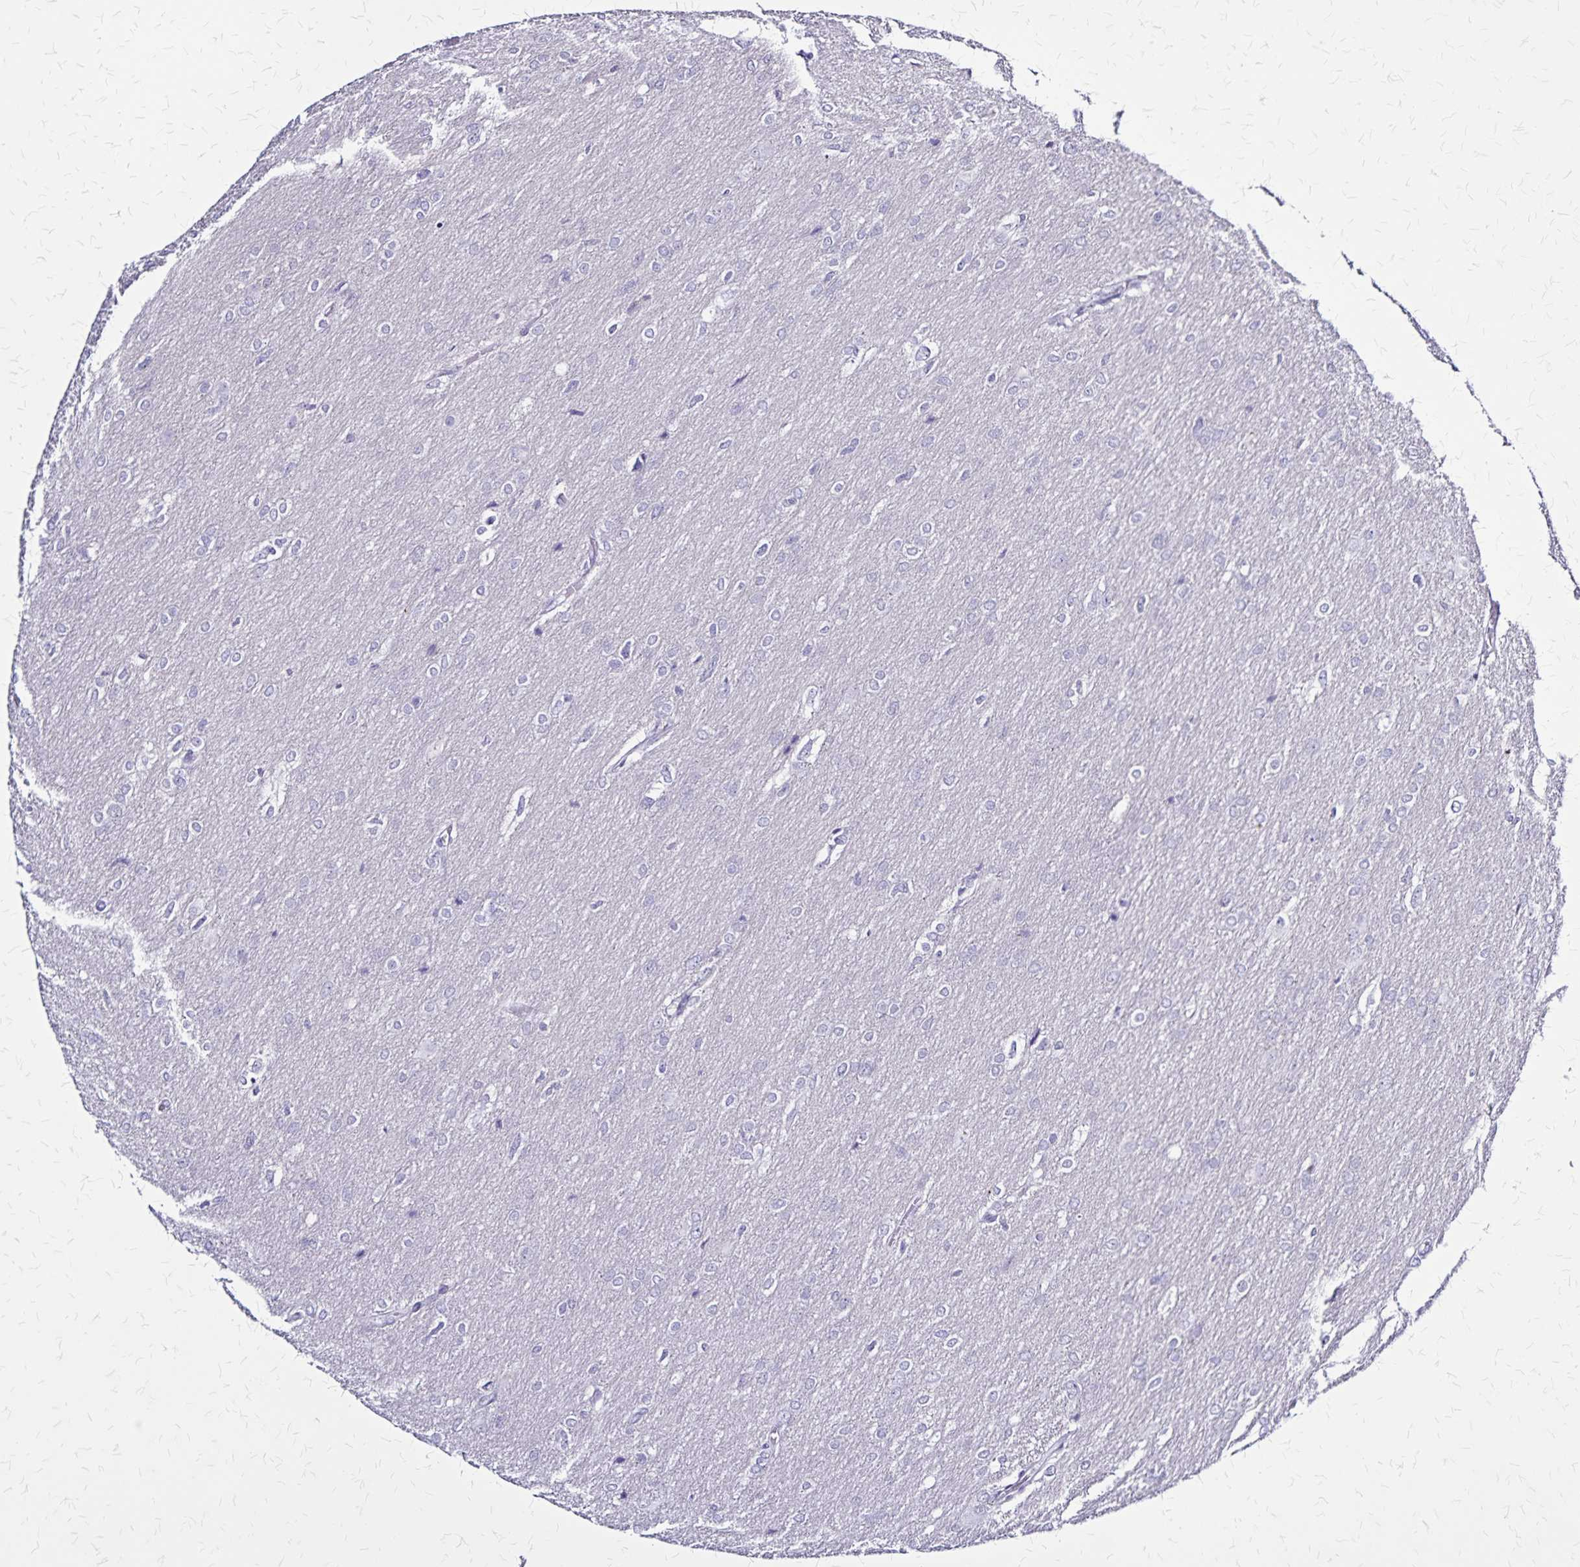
{"staining": {"intensity": "negative", "quantity": "none", "location": "none"}, "tissue": "glioma", "cell_type": "Tumor cells", "image_type": "cancer", "snomed": [{"axis": "morphology", "description": "Glioma, malignant, High grade"}, {"axis": "topography", "description": "Brain"}], "caption": "Tumor cells are negative for protein expression in human glioma.", "gene": "PLXNA4", "patient": {"sex": "male", "age": 53}}